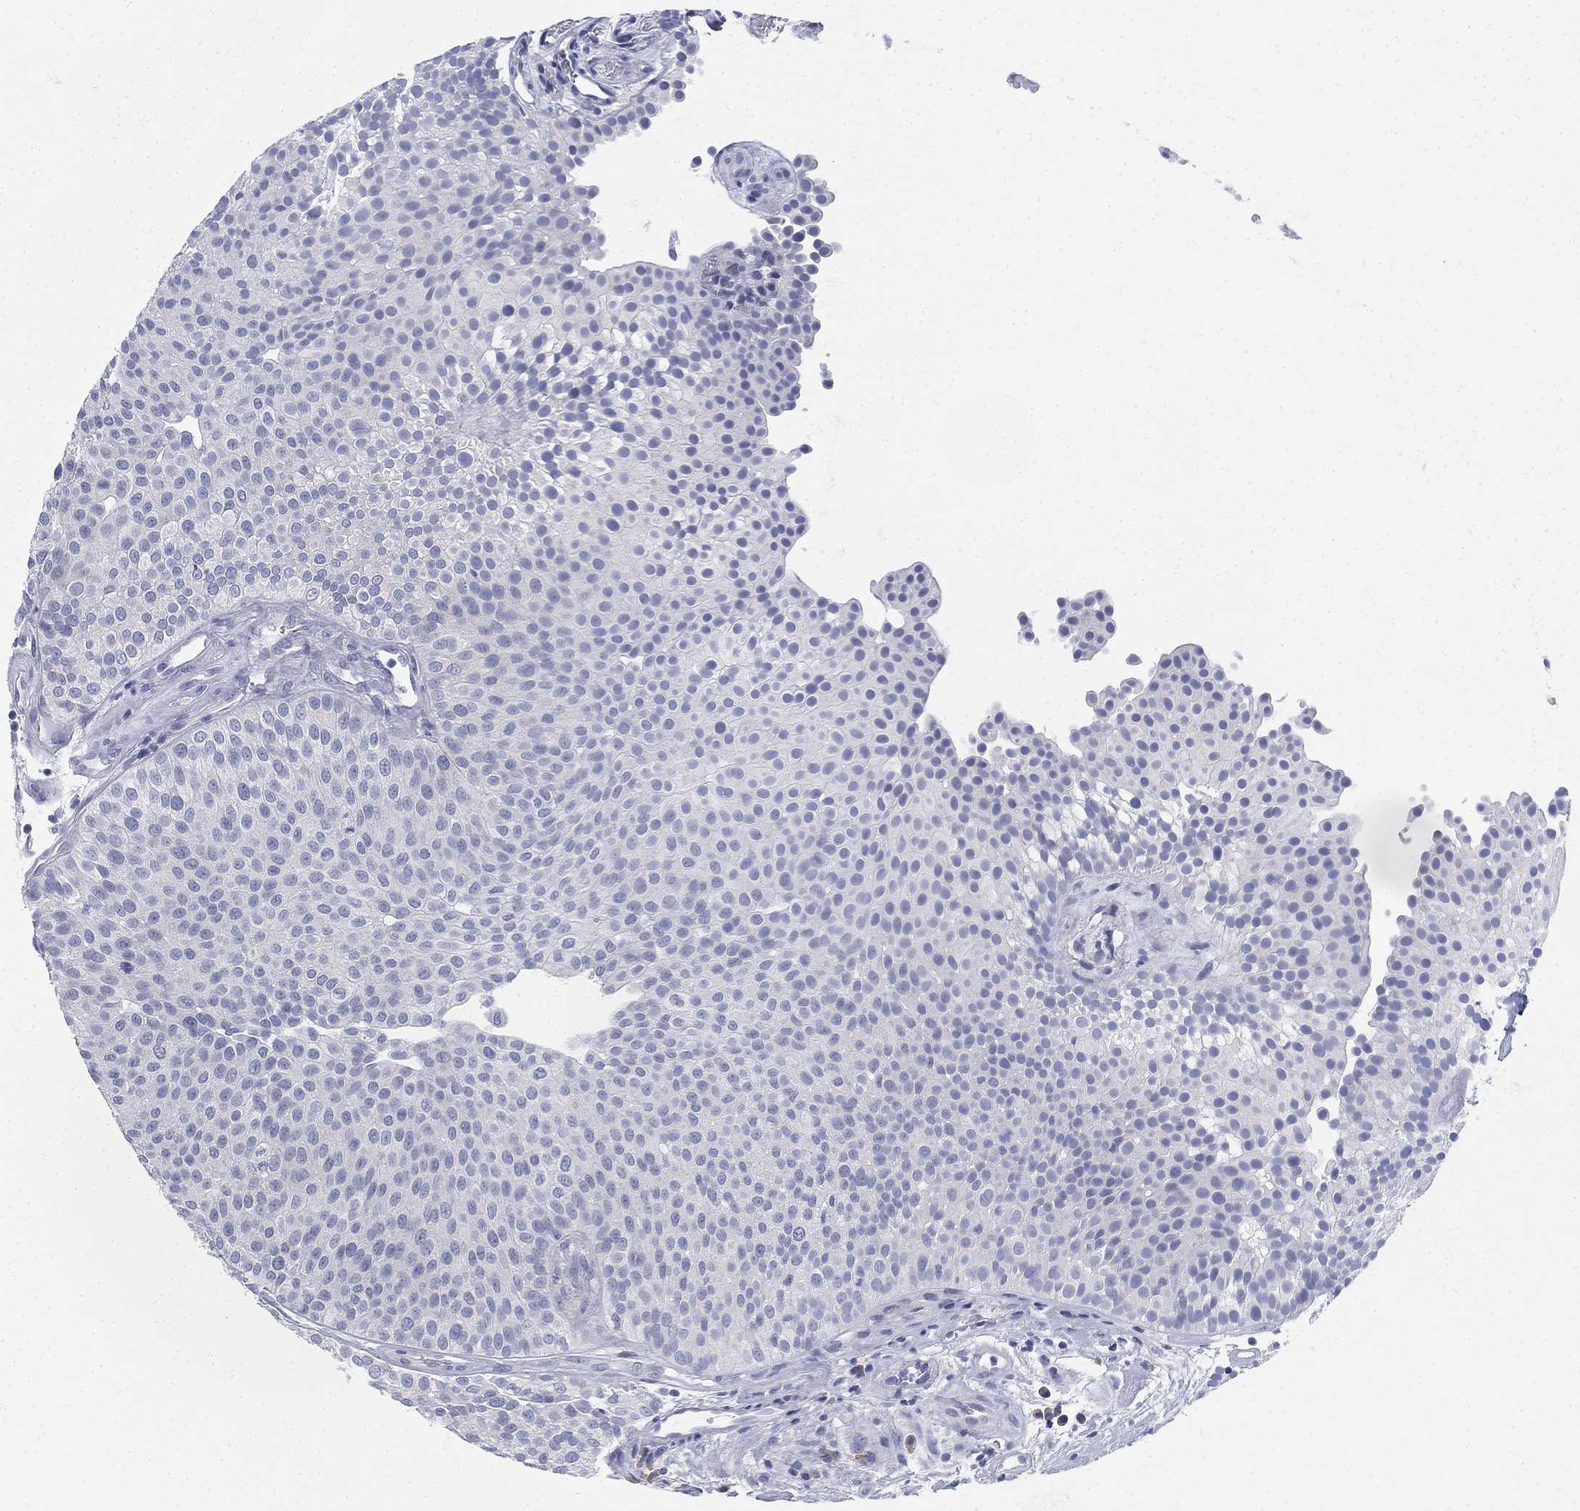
{"staining": {"intensity": "negative", "quantity": "none", "location": "none"}, "tissue": "urothelial cancer", "cell_type": "Tumor cells", "image_type": "cancer", "snomed": [{"axis": "morphology", "description": "Urothelial carcinoma, Low grade"}, {"axis": "topography", "description": "Urinary bladder"}], "caption": "Immunohistochemical staining of low-grade urothelial carcinoma exhibits no significant expression in tumor cells.", "gene": "GCNA", "patient": {"sex": "female", "age": 87}}